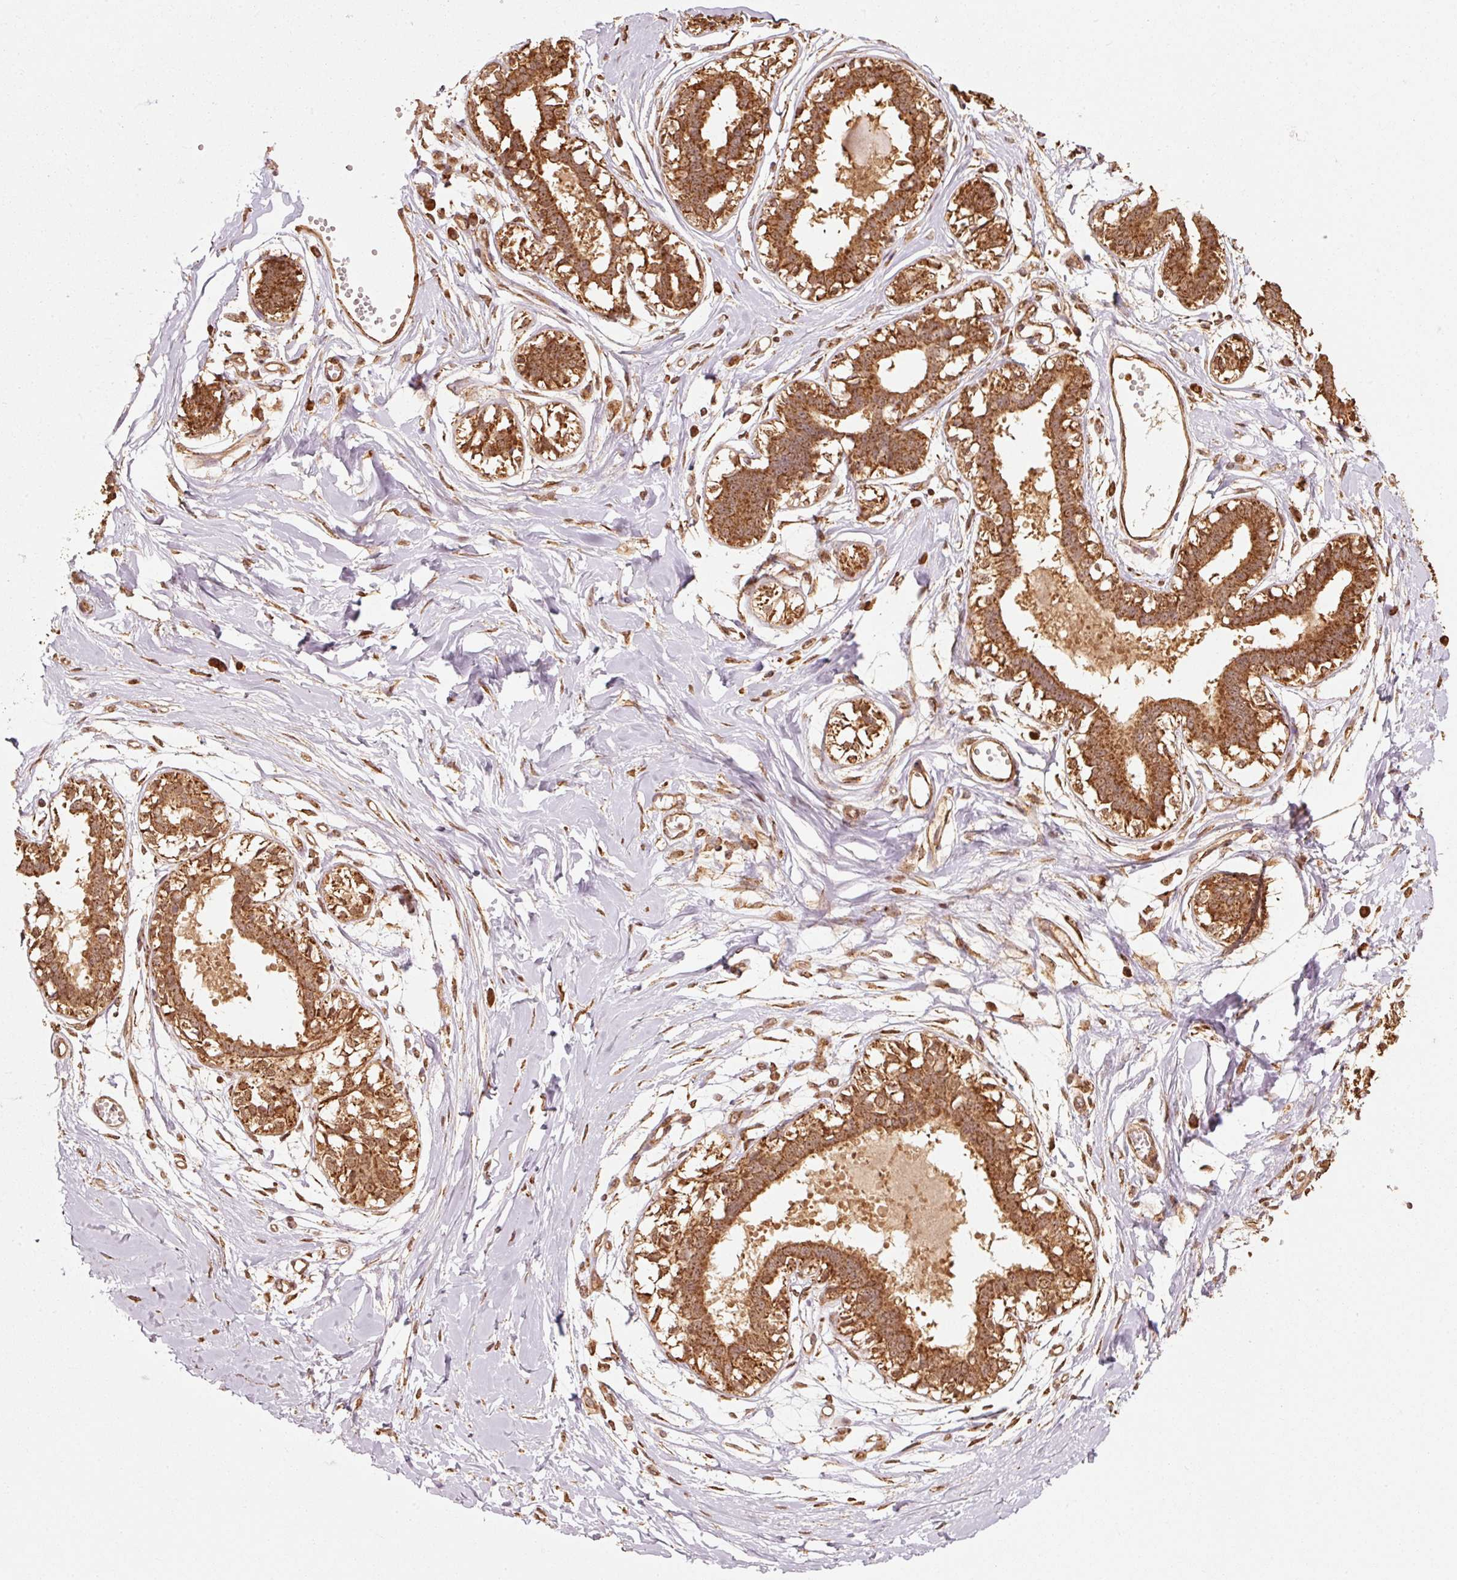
{"staining": {"intensity": "moderate", "quantity": ">75%", "location": "cytoplasmic/membranous,nuclear"}, "tissue": "breast", "cell_type": "Adipocytes", "image_type": "normal", "snomed": [{"axis": "morphology", "description": "Normal tissue, NOS"}, {"axis": "topography", "description": "Breast"}], "caption": "Immunohistochemical staining of unremarkable human breast shows medium levels of moderate cytoplasmic/membranous,nuclear positivity in approximately >75% of adipocytes. The staining was performed using DAB, with brown indicating positive protein expression. Nuclei are stained blue with hematoxylin.", "gene": "MRPL16", "patient": {"sex": "female", "age": 45}}